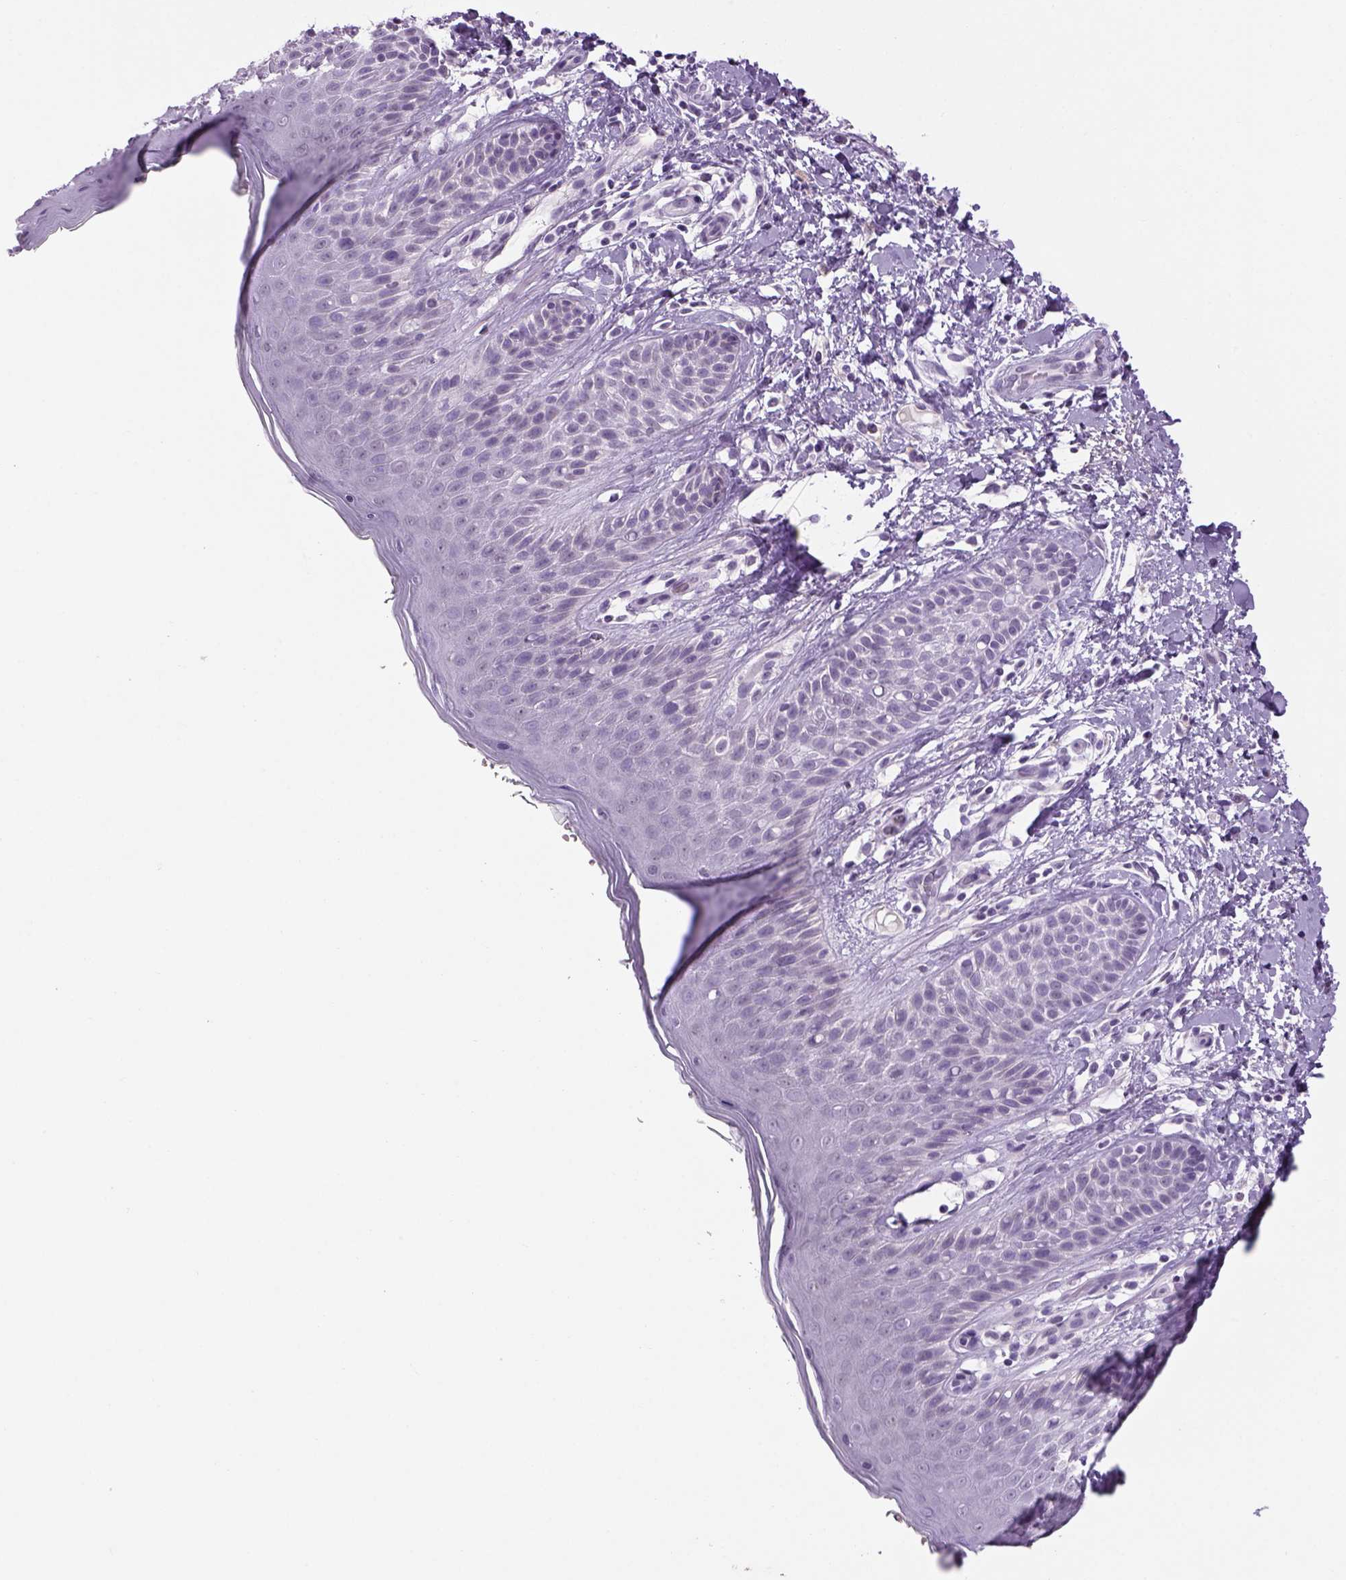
{"staining": {"intensity": "negative", "quantity": "none", "location": "none"}, "tissue": "skin", "cell_type": "Epidermal cells", "image_type": "normal", "snomed": [{"axis": "morphology", "description": "Normal tissue, NOS"}, {"axis": "topography", "description": "Anal"}], "caption": "The micrograph reveals no staining of epidermal cells in normal skin.", "gene": "DBH", "patient": {"sex": "male", "age": 36}}